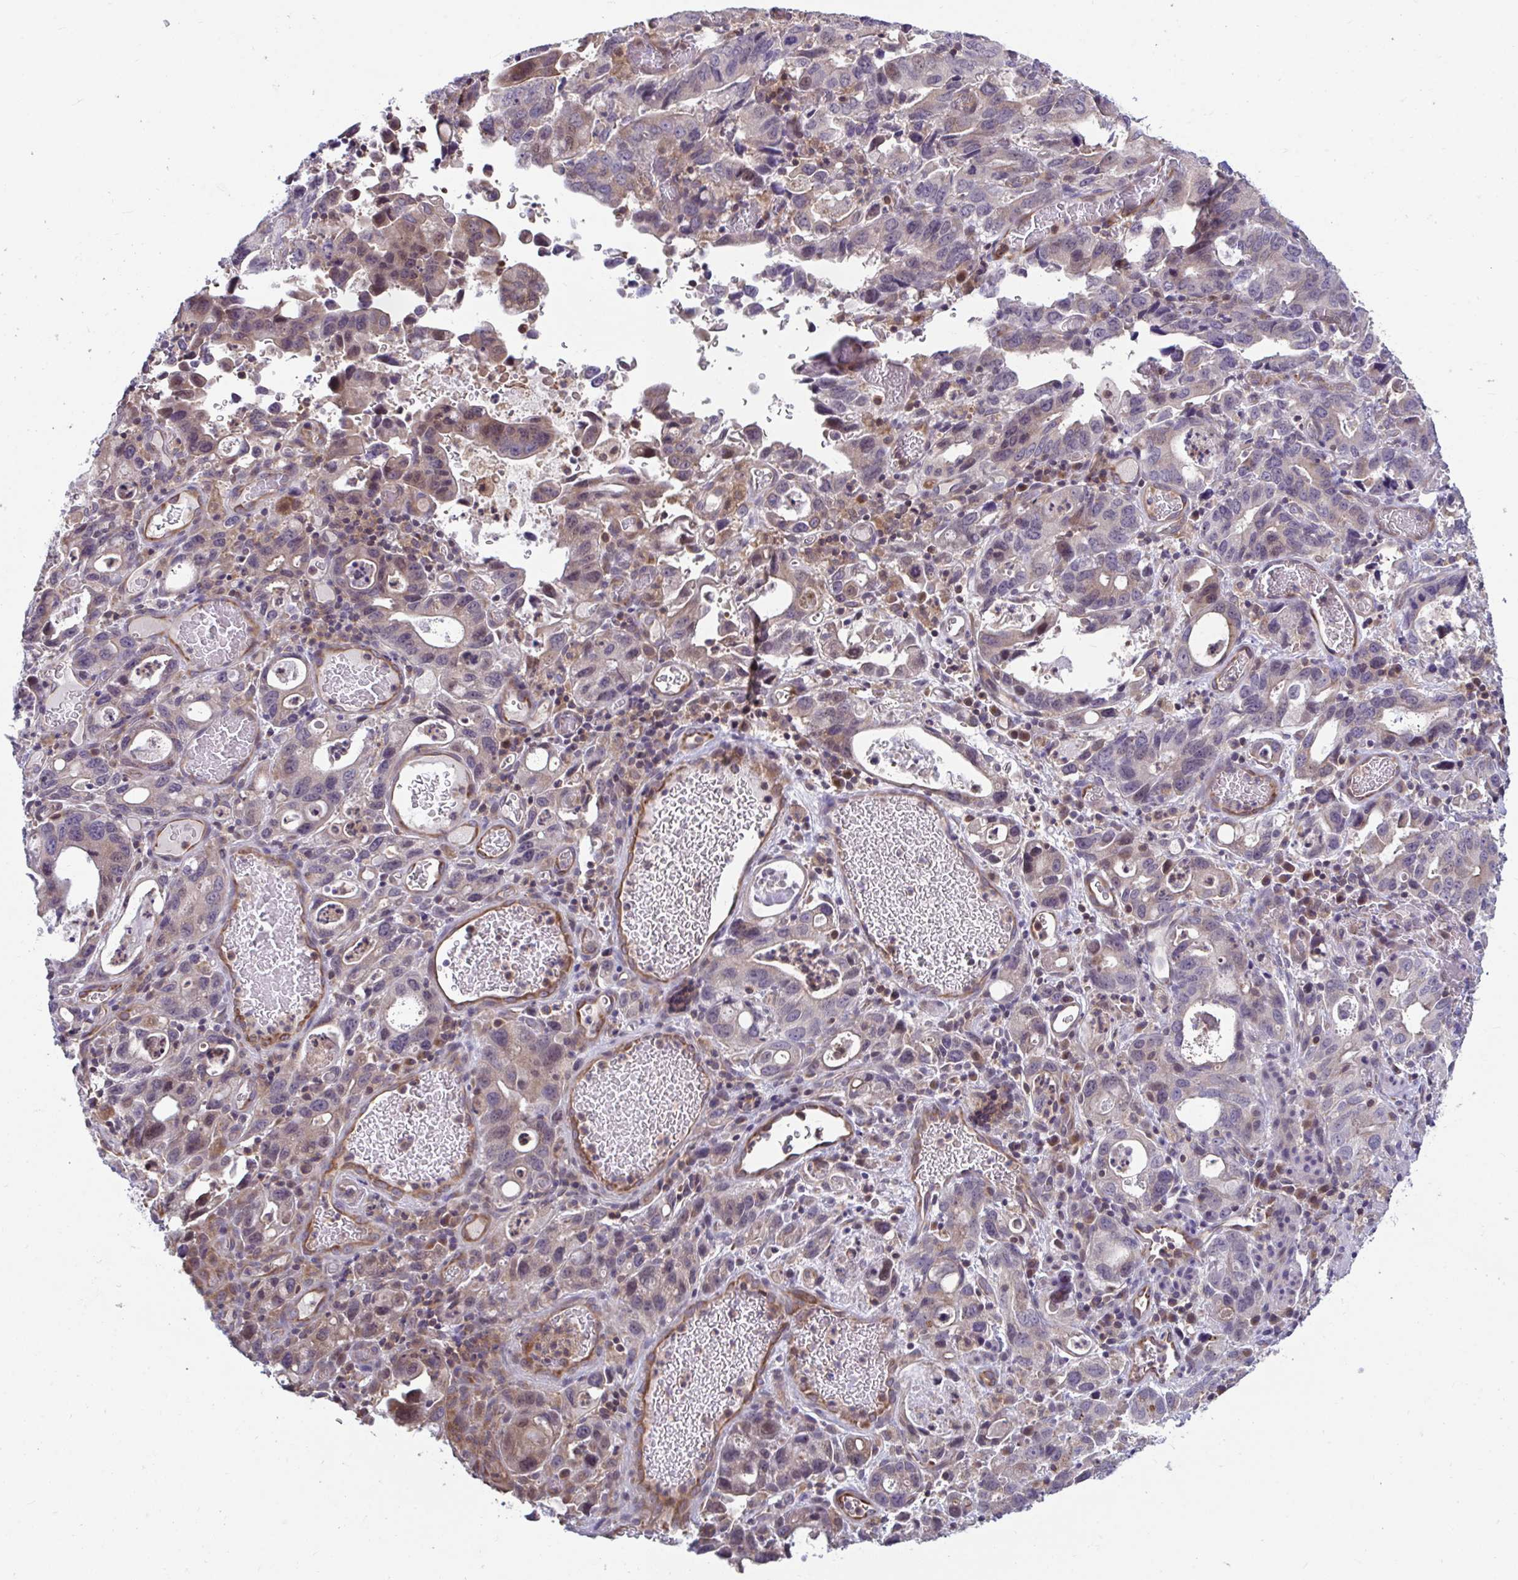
{"staining": {"intensity": "moderate", "quantity": "25%-75%", "location": "cytoplasmic/membranous,nuclear"}, "tissue": "stomach cancer", "cell_type": "Tumor cells", "image_type": "cancer", "snomed": [{"axis": "morphology", "description": "Adenocarcinoma, NOS"}, {"axis": "topography", "description": "Stomach, upper"}], "caption": "Immunohistochemical staining of human stomach cancer (adenocarcinoma) reveals moderate cytoplasmic/membranous and nuclear protein expression in about 25%-75% of tumor cells.", "gene": "IST1", "patient": {"sex": "male", "age": 74}}